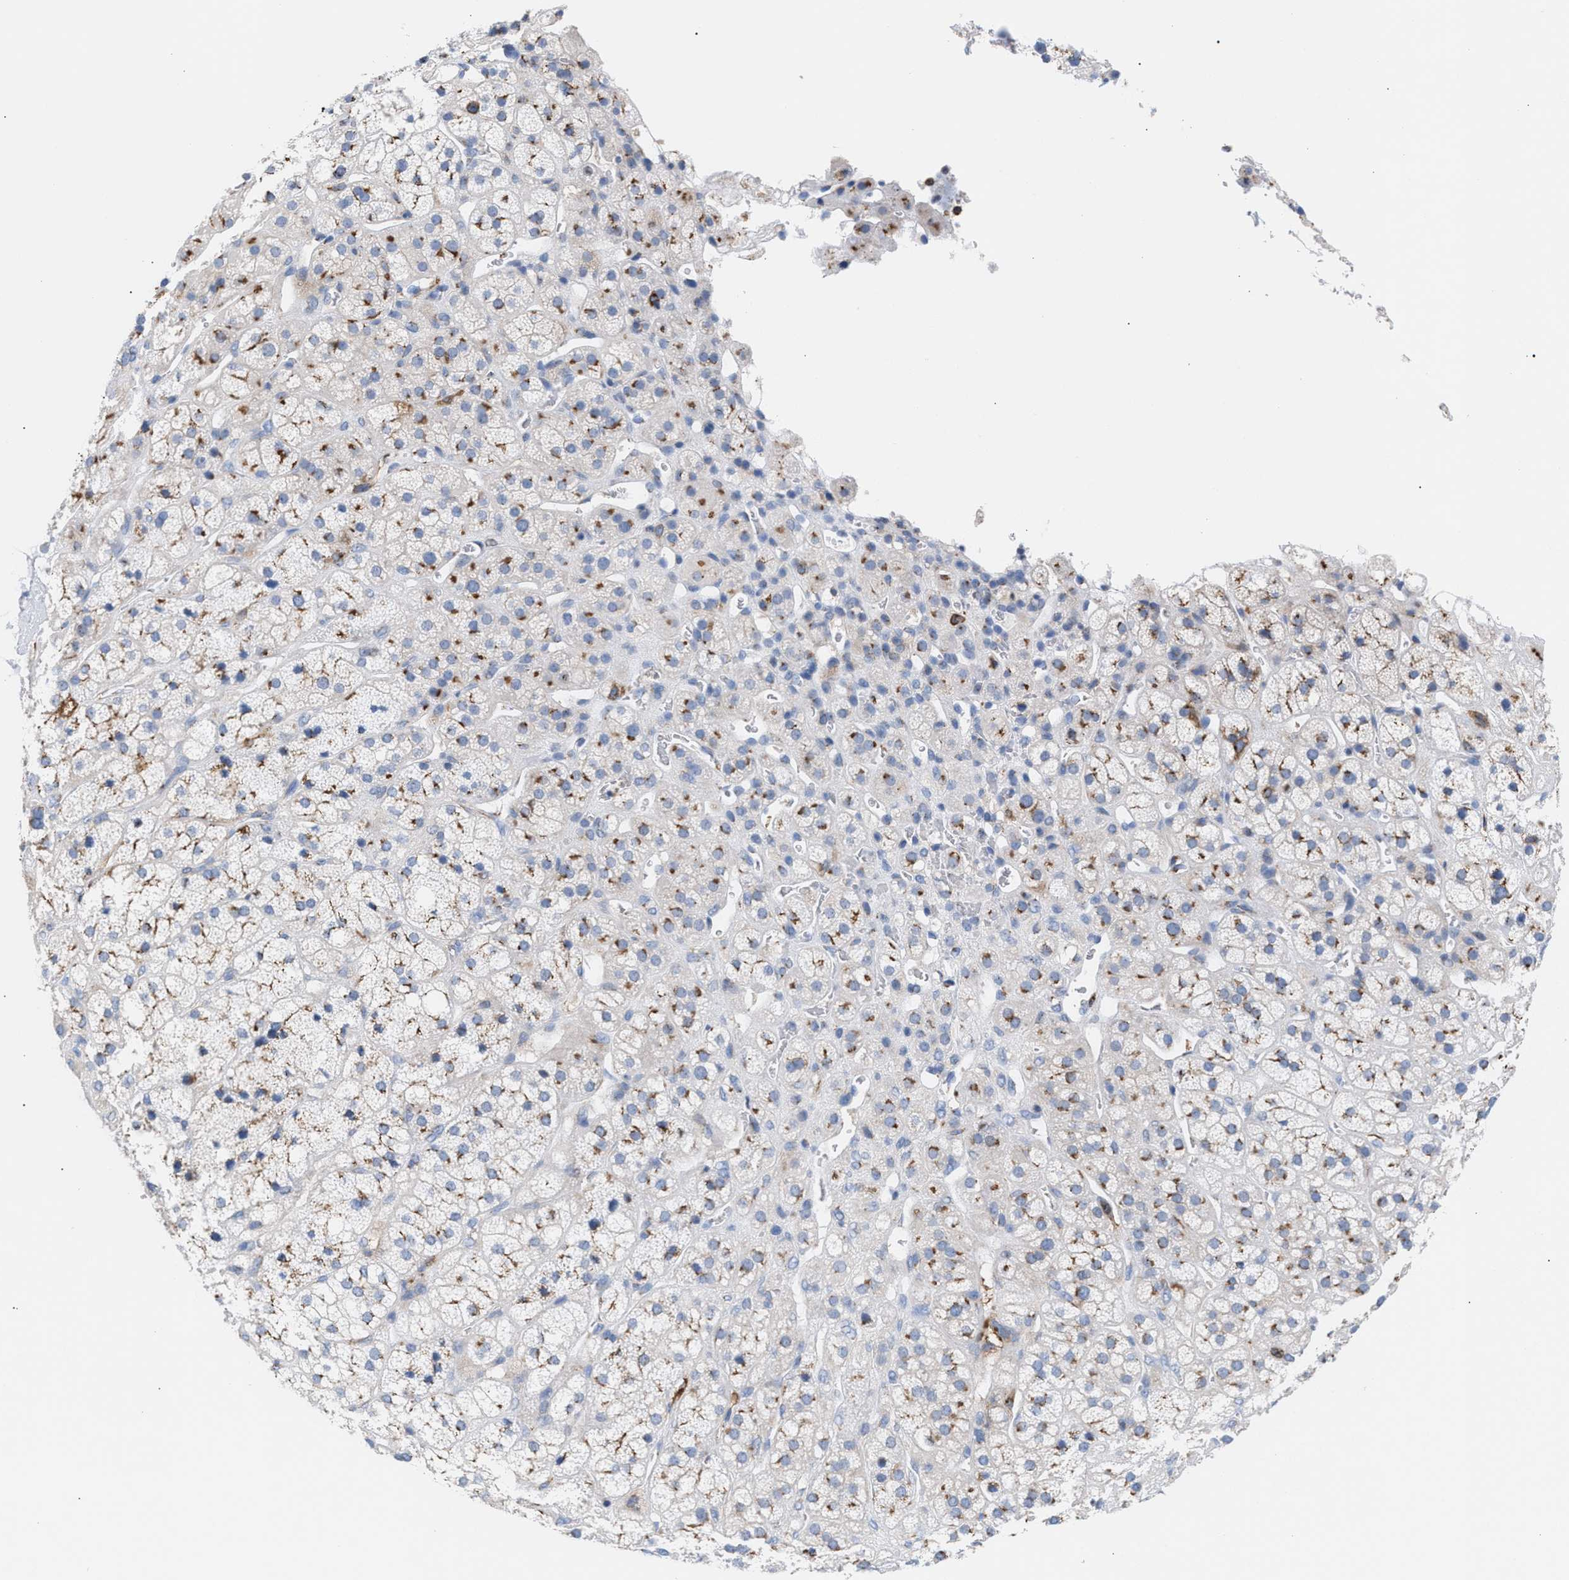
{"staining": {"intensity": "moderate", "quantity": "25%-75%", "location": "cytoplasmic/membranous"}, "tissue": "adrenal gland", "cell_type": "Glandular cells", "image_type": "normal", "snomed": [{"axis": "morphology", "description": "Normal tissue, NOS"}, {"axis": "topography", "description": "Adrenal gland"}], "caption": "Normal adrenal gland was stained to show a protein in brown. There is medium levels of moderate cytoplasmic/membranous staining in approximately 25%-75% of glandular cells. (DAB (3,3'-diaminobenzidine) IHC, brown staining for protein, blue staining for nuclei).", "gene": "TACC3", "patient": {"sex": "male", "age": 56}}